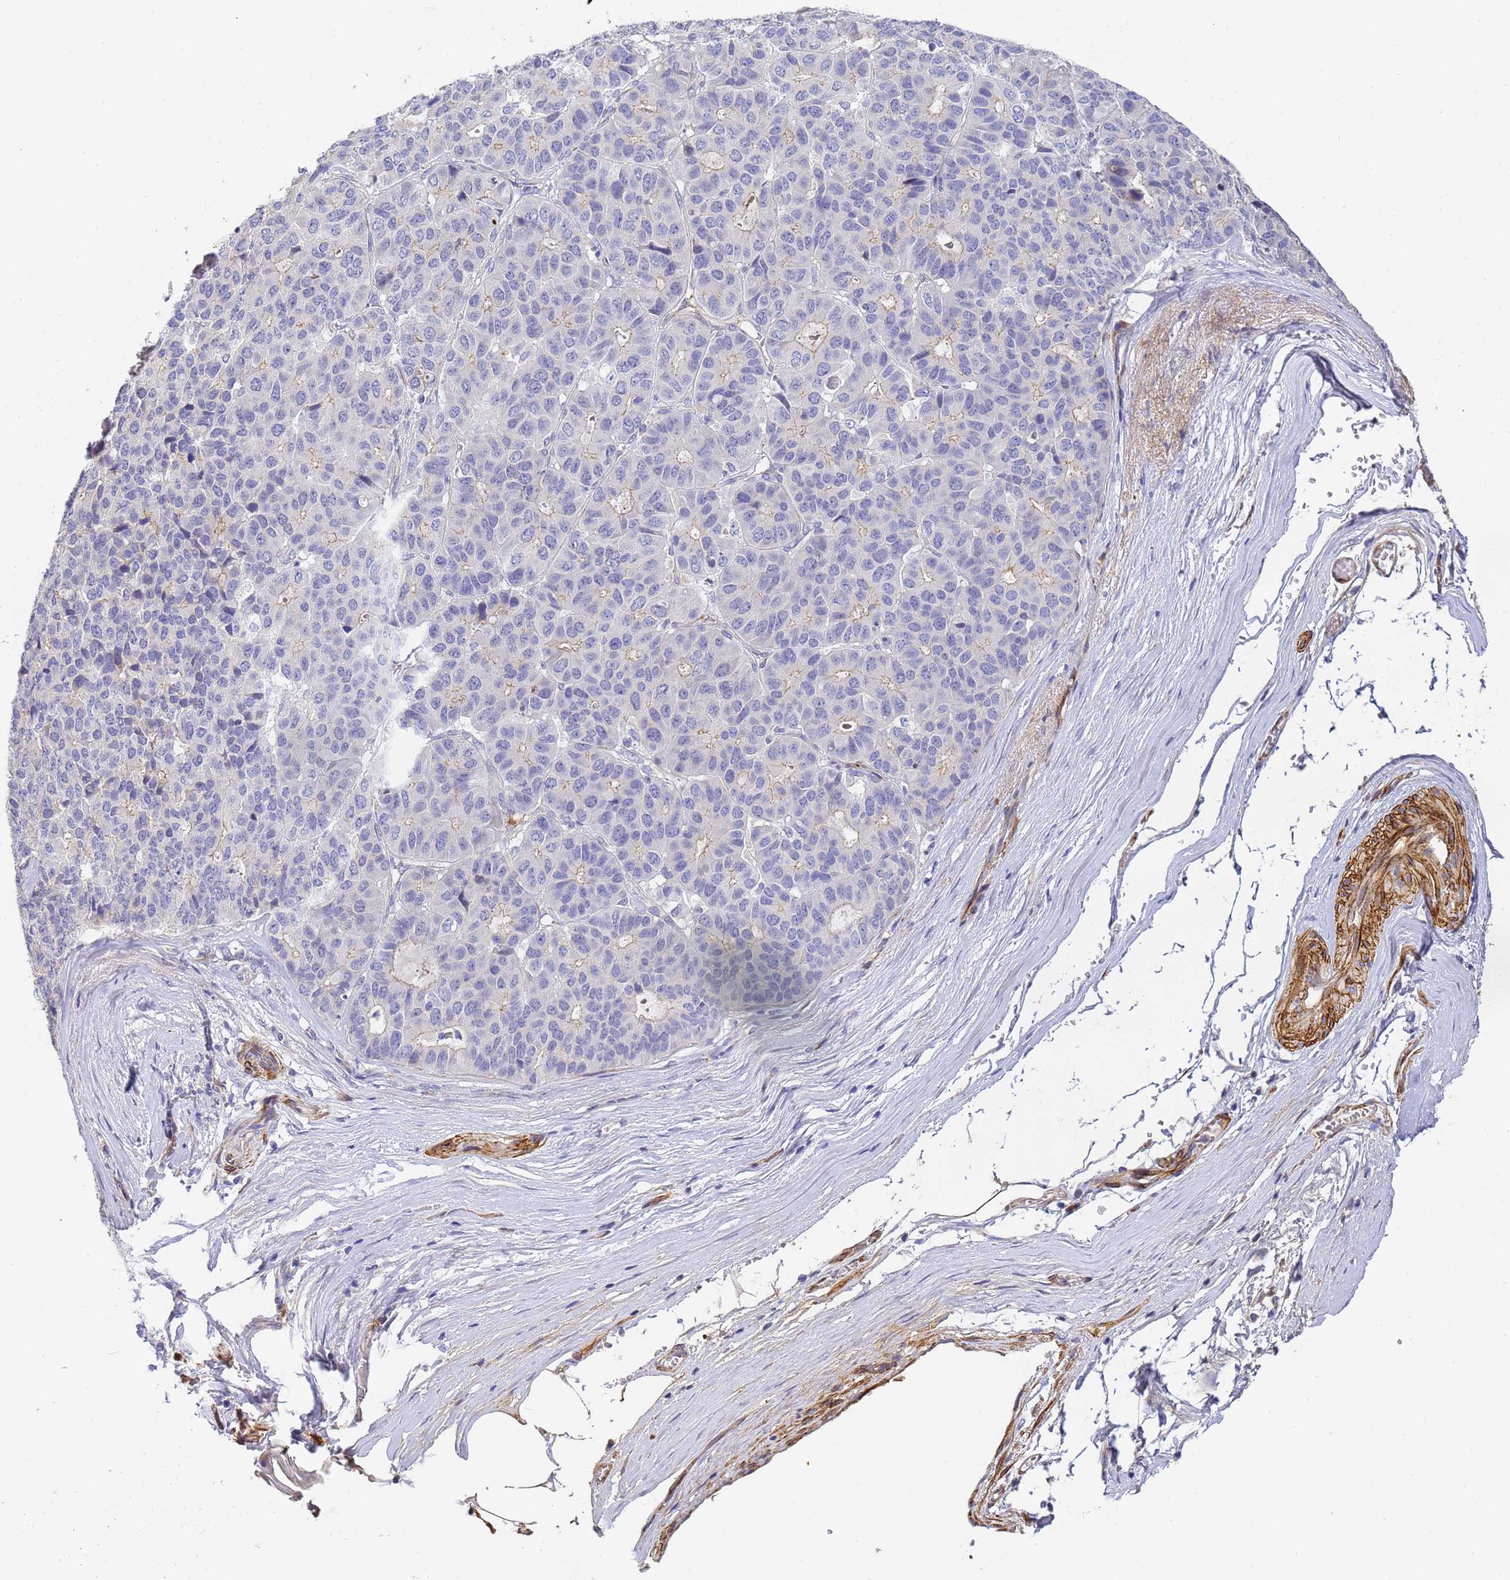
{"staining": {"intensity": "negative", "quantity": "none", "location": "none"}, "tissue": "pancreatic cancer", "cell_type": "Tumor cells", "image_type": "cancer", "snomed": [{"axis": "morphology", "description": "Adenocarcinoma, NOS"}, {"axis": "topography", "description": "Pancreas"}], "caption": "This is an IHC micrograph of pancreatic cancer (adenocarcinoma). There is no staining in tumor cells.", "gene": "CFH", "patient": {"sex": "male", "age": 50}}